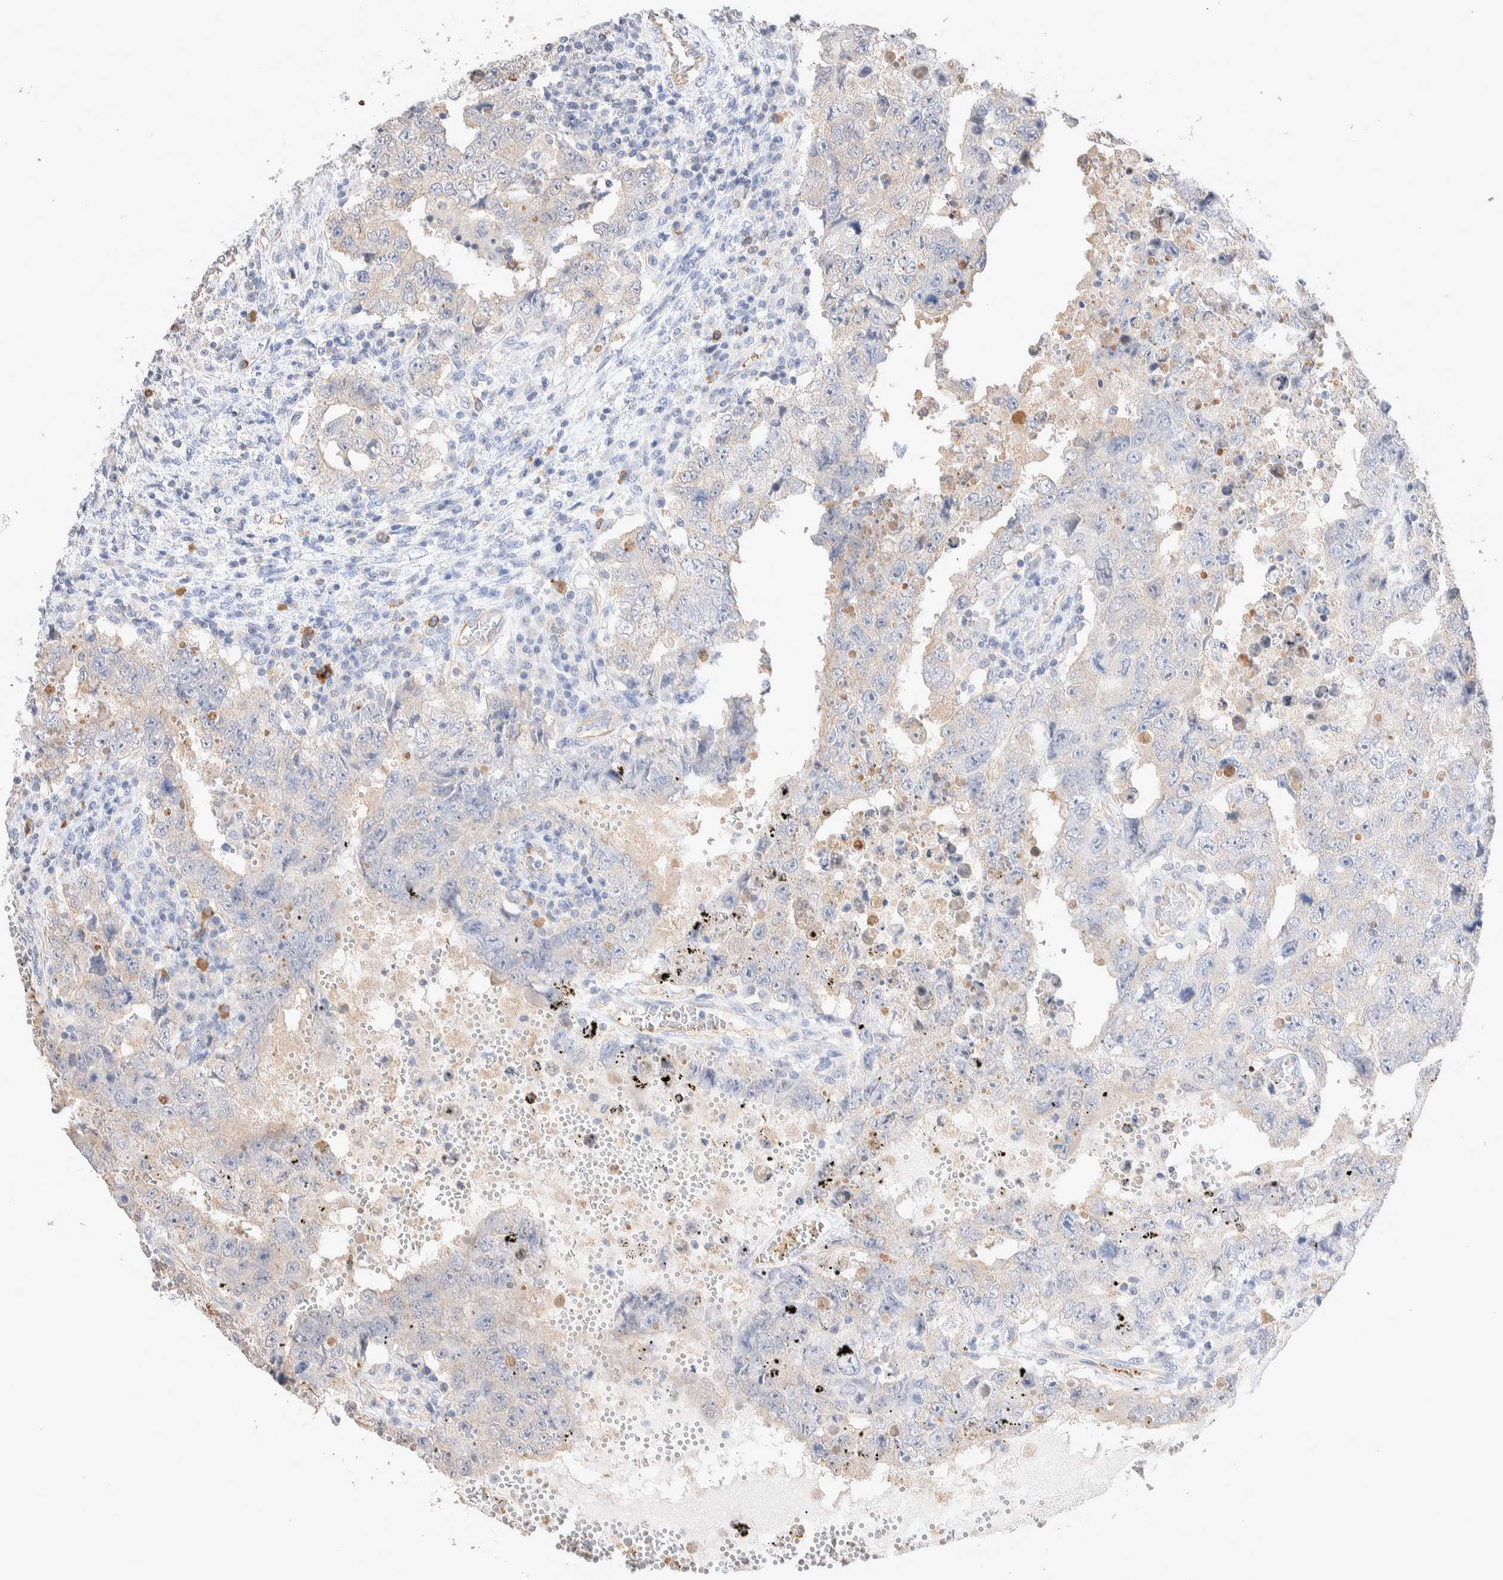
{"staining": {"intensity": "negative", "quantity": "none", "location": "none"}, "tissue": "testis cancer", "cell_type": "Tumor cells", "image_type": "cancer", "snomed": [{"axis": "morphology", "description": "Carcinoma, Embryonal, NOS"}, {"axis": "topography", "description": "Testis"}], "caption": "Immunohistochemistry (IHC) histopathology image of neoplastic tissue: testis cancer (embryonal carcinoma) stained with DAB shows no significant protein expression in tumor cells.", "gene": "FFAR2", "patient": {"sex": "male", "age": 26}}